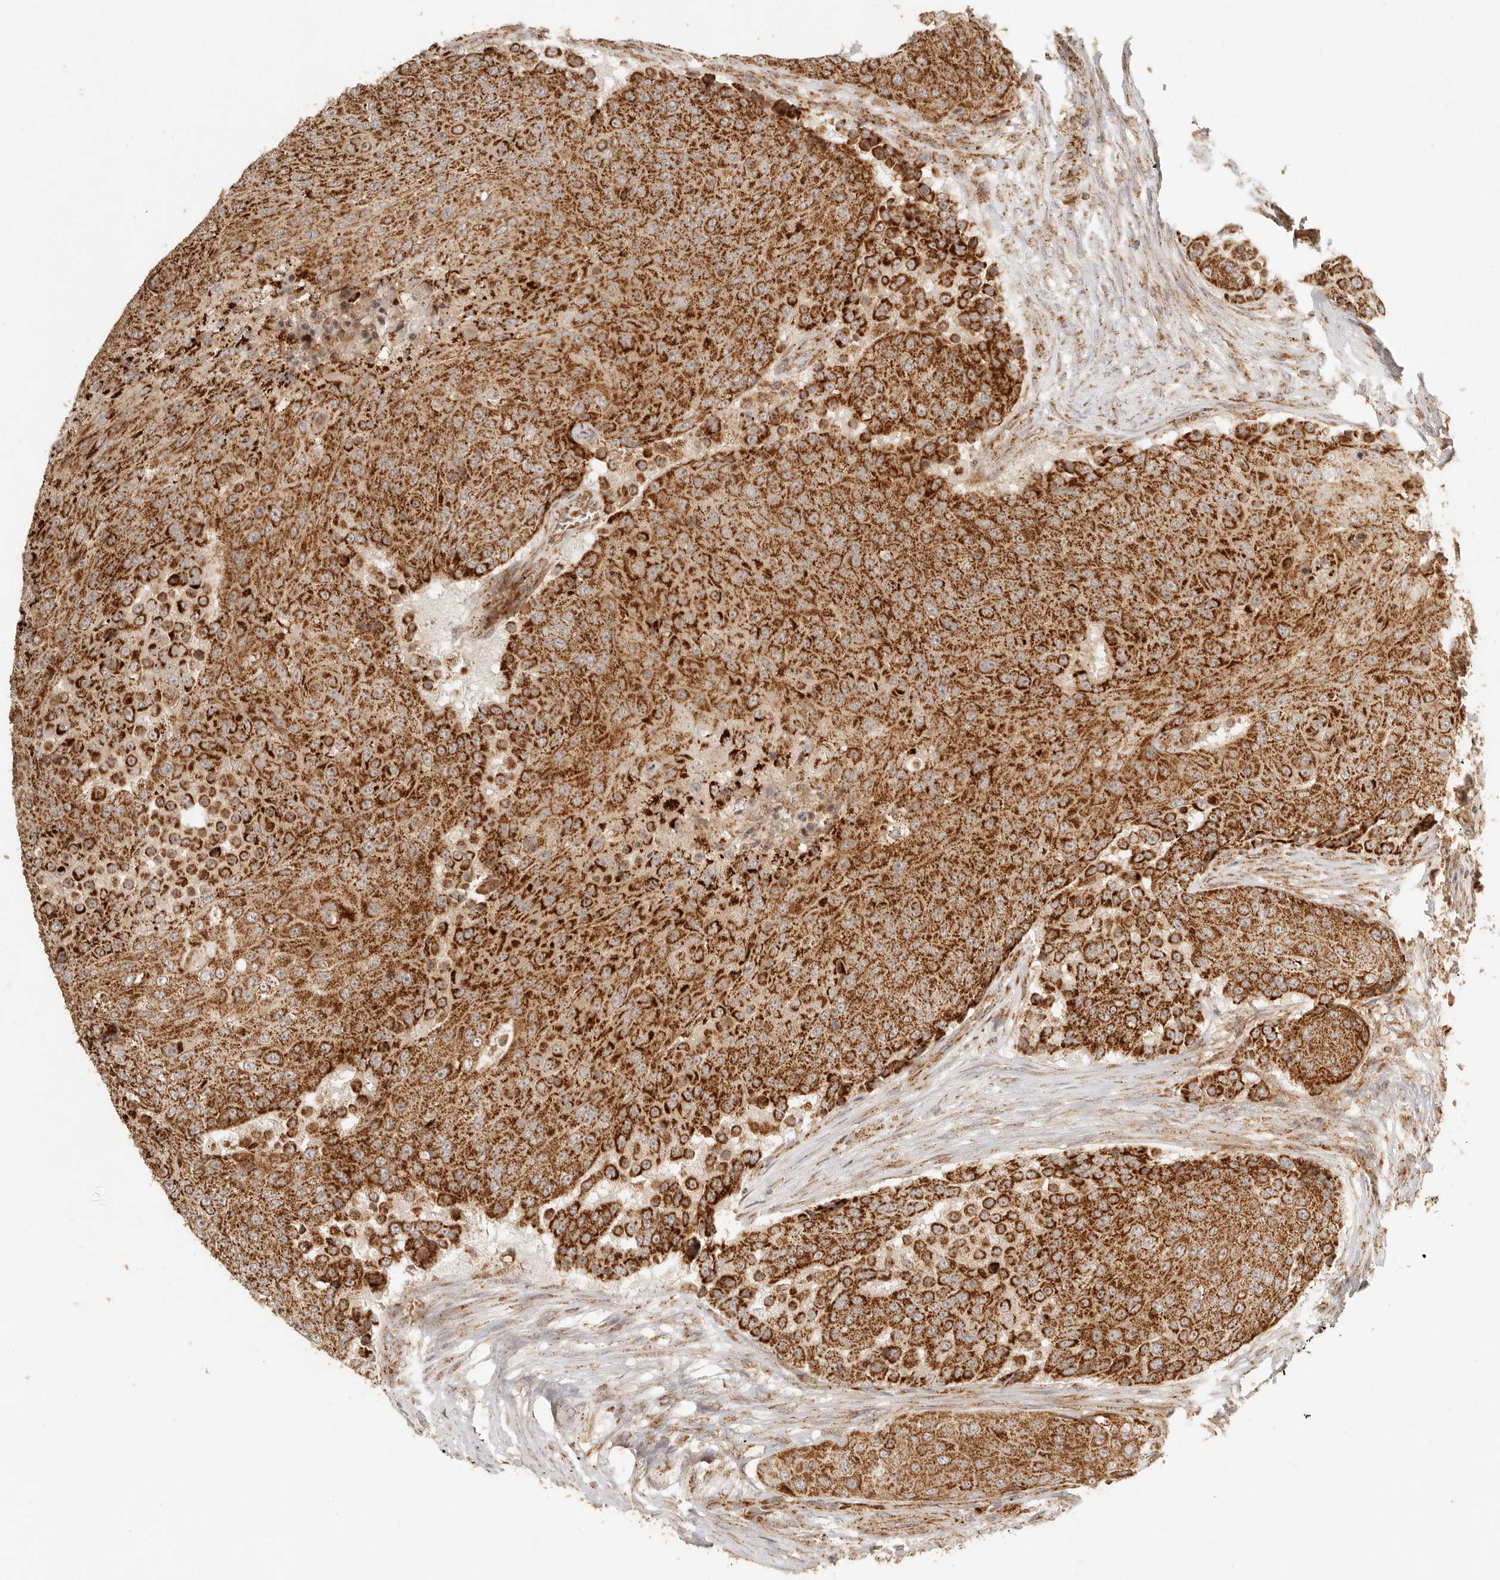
{"staining": {"intensity": "strong", "quantity": ">75%", "location": "cytoplasmic/membranous"}, "tissue": "urothelial cancer", "cell_type": "Tumor cells", "image_type": "cancer", "snomed": [{"axis": "morphology", "description": "Urothelial carcinoma, High grade"}, {"axis": "topography", "description": "Urinary bladder"}], "caption": "Urothelial cancer stained with DAB immunohistochemistry (IHC) demonstrates high levels of strong cytoplasmic/membranous expression in about >75% of tumor cells.", "gene": "MRPL55", "patient": {"sex": "female", "age": 63}}